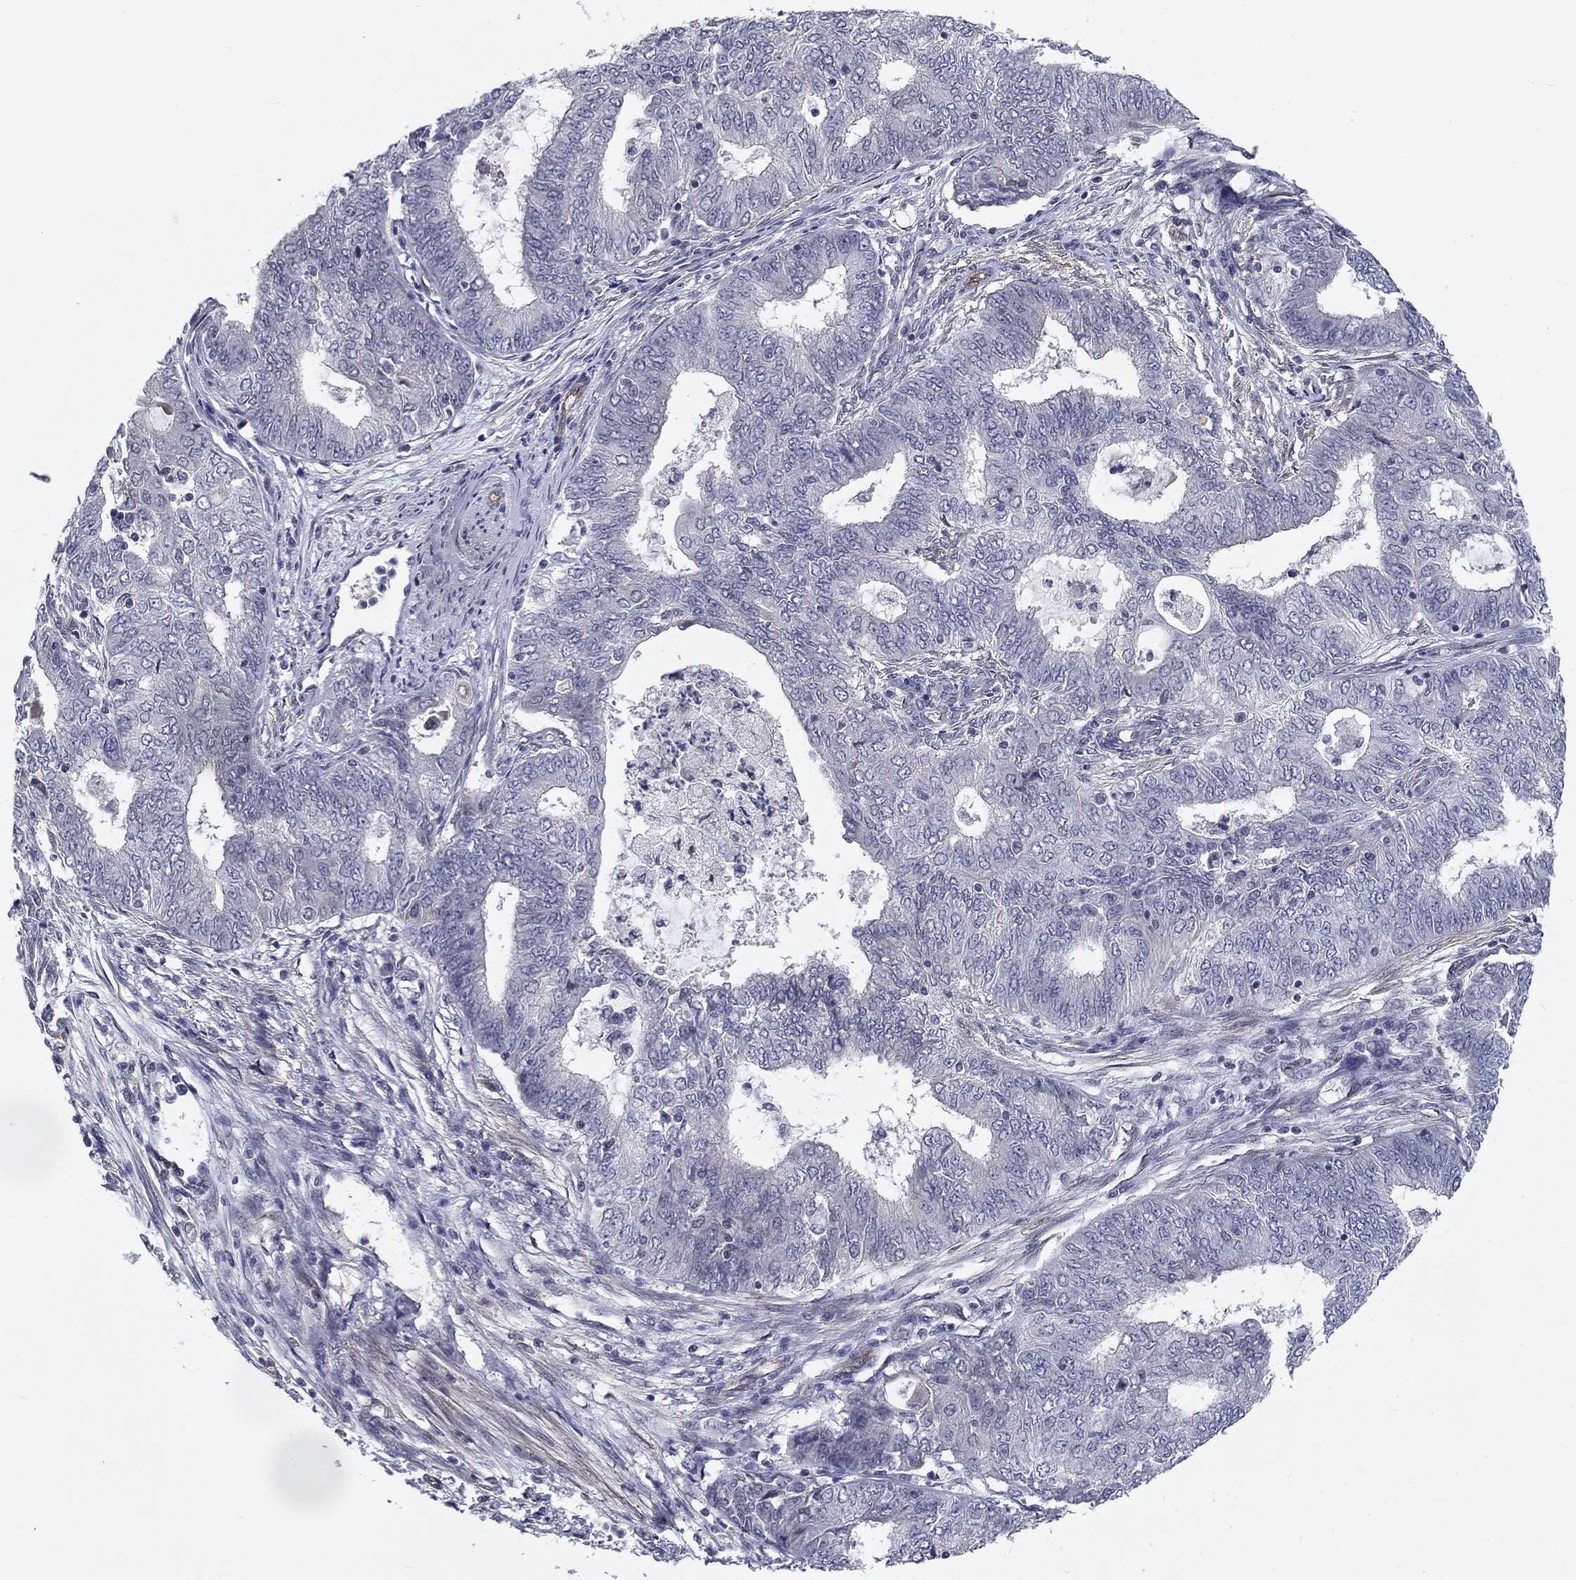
{"staining": {"intensity": "negative", "quantity": "none", "location": "none"}, "tissue": "endometrial cancer", "cell_type": "Tumor cells", "image_type": "cancer", "snomed": [{"axis": "morphology", "description": "Adenocarcinoma, NOS"}, {"axis": "topography", "description": "Endometrium"}], "caption": "A micrograph of human adenocarcinoma (endometrial) is negative for staining in tumor cells.", "gene": "SYNC", "patient": {"sex": "female", "age": 62}}